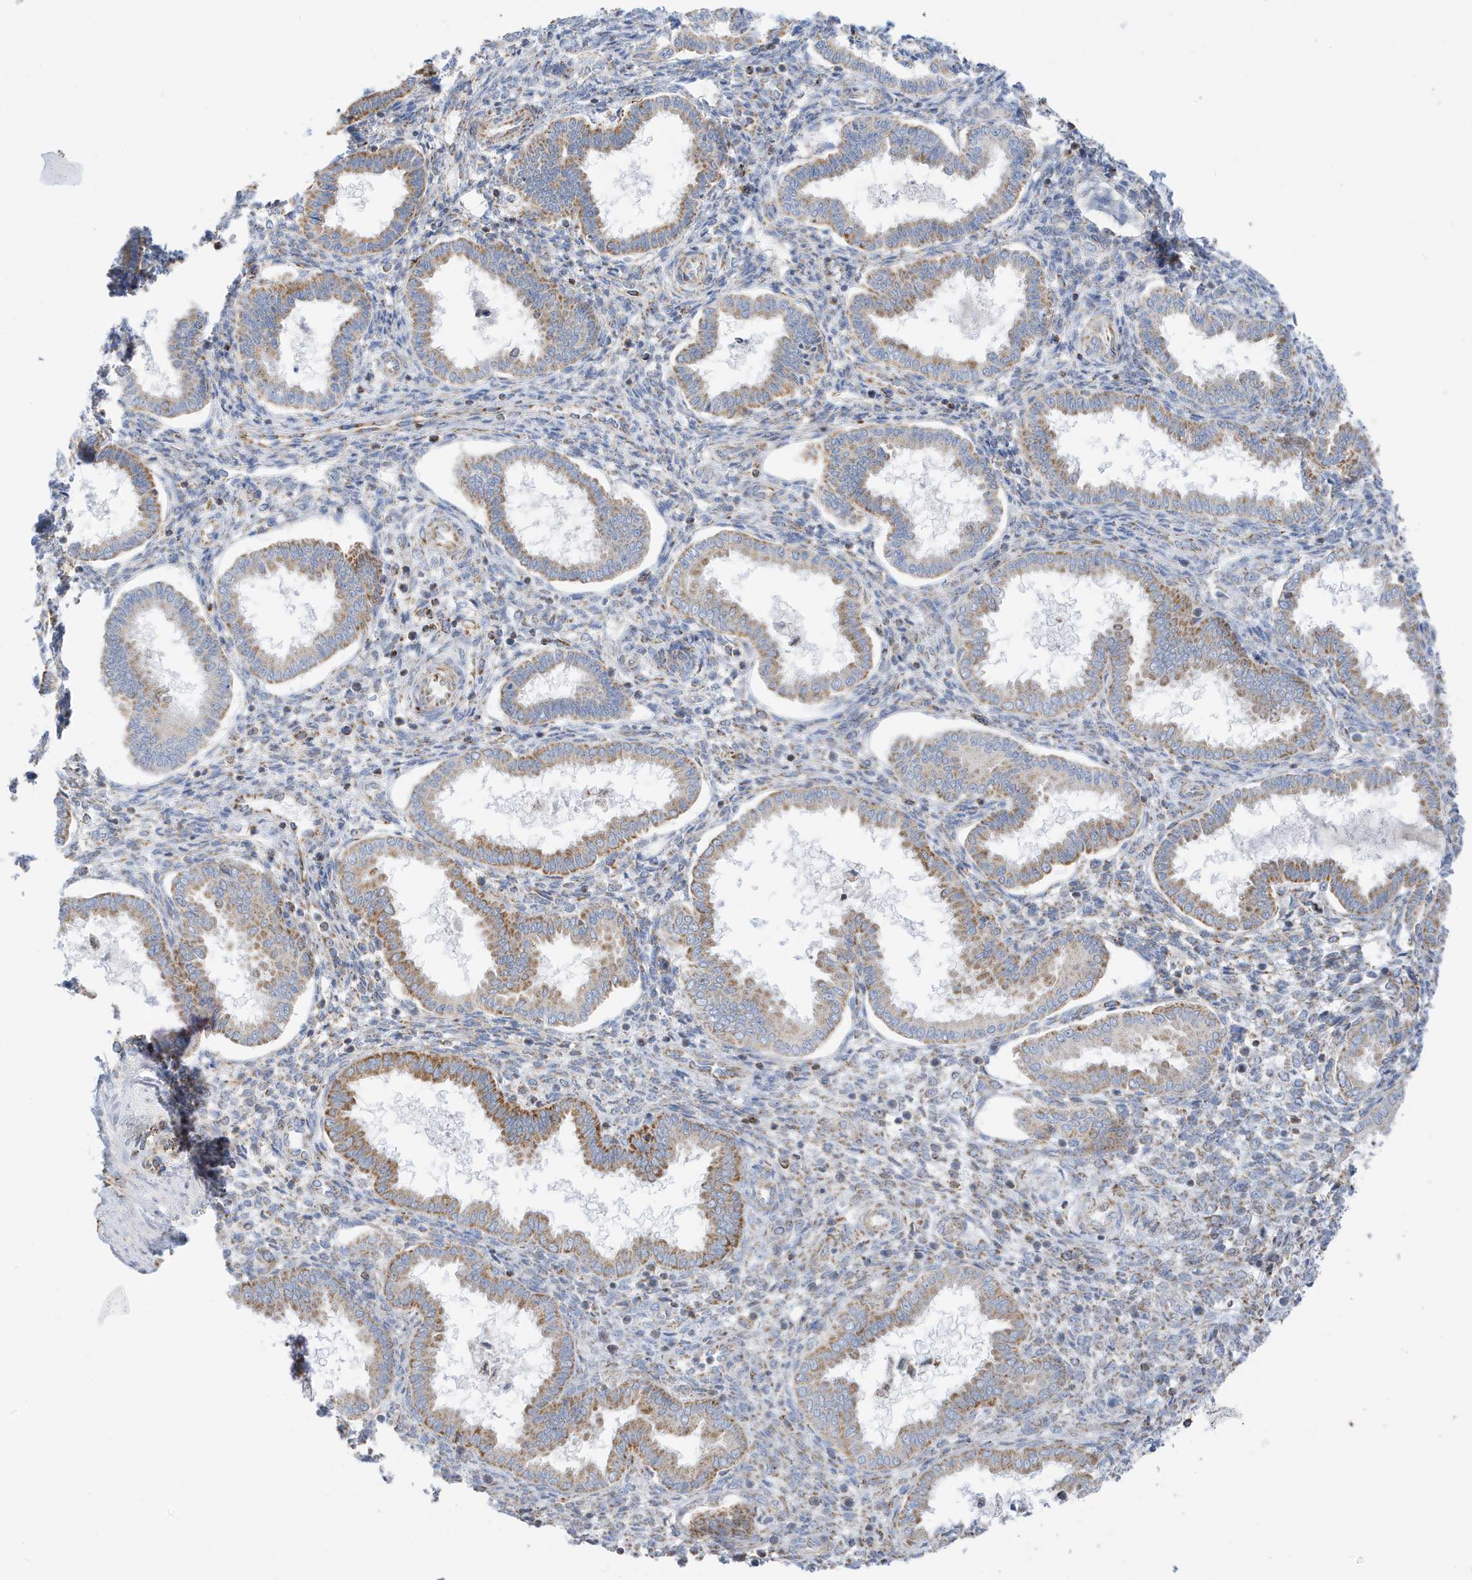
{"staining": {"intensity": "weak", "quantity": "25%-75%", "location": "cytoplasmic/membranous"}, "tissue": "endometrium", "cell_type": "Cells in endometrial stroma", "image_type": "normal", "snomed": [{"axis": "morphology", "description": "Normal tissue, NOS"}, {"axis": "topography", "description": "Endometrium"}], "caption": "Protein staining displays weak cytoplasmic/membranous staining in approximately 25%-75% of cells in endometrial stroma in unremarkable endometrium. (Brightfield microscopy of DAB IHC at high magnification).", "gene": "CAPN13", "patient": {"sex": "female", "age": 24}}